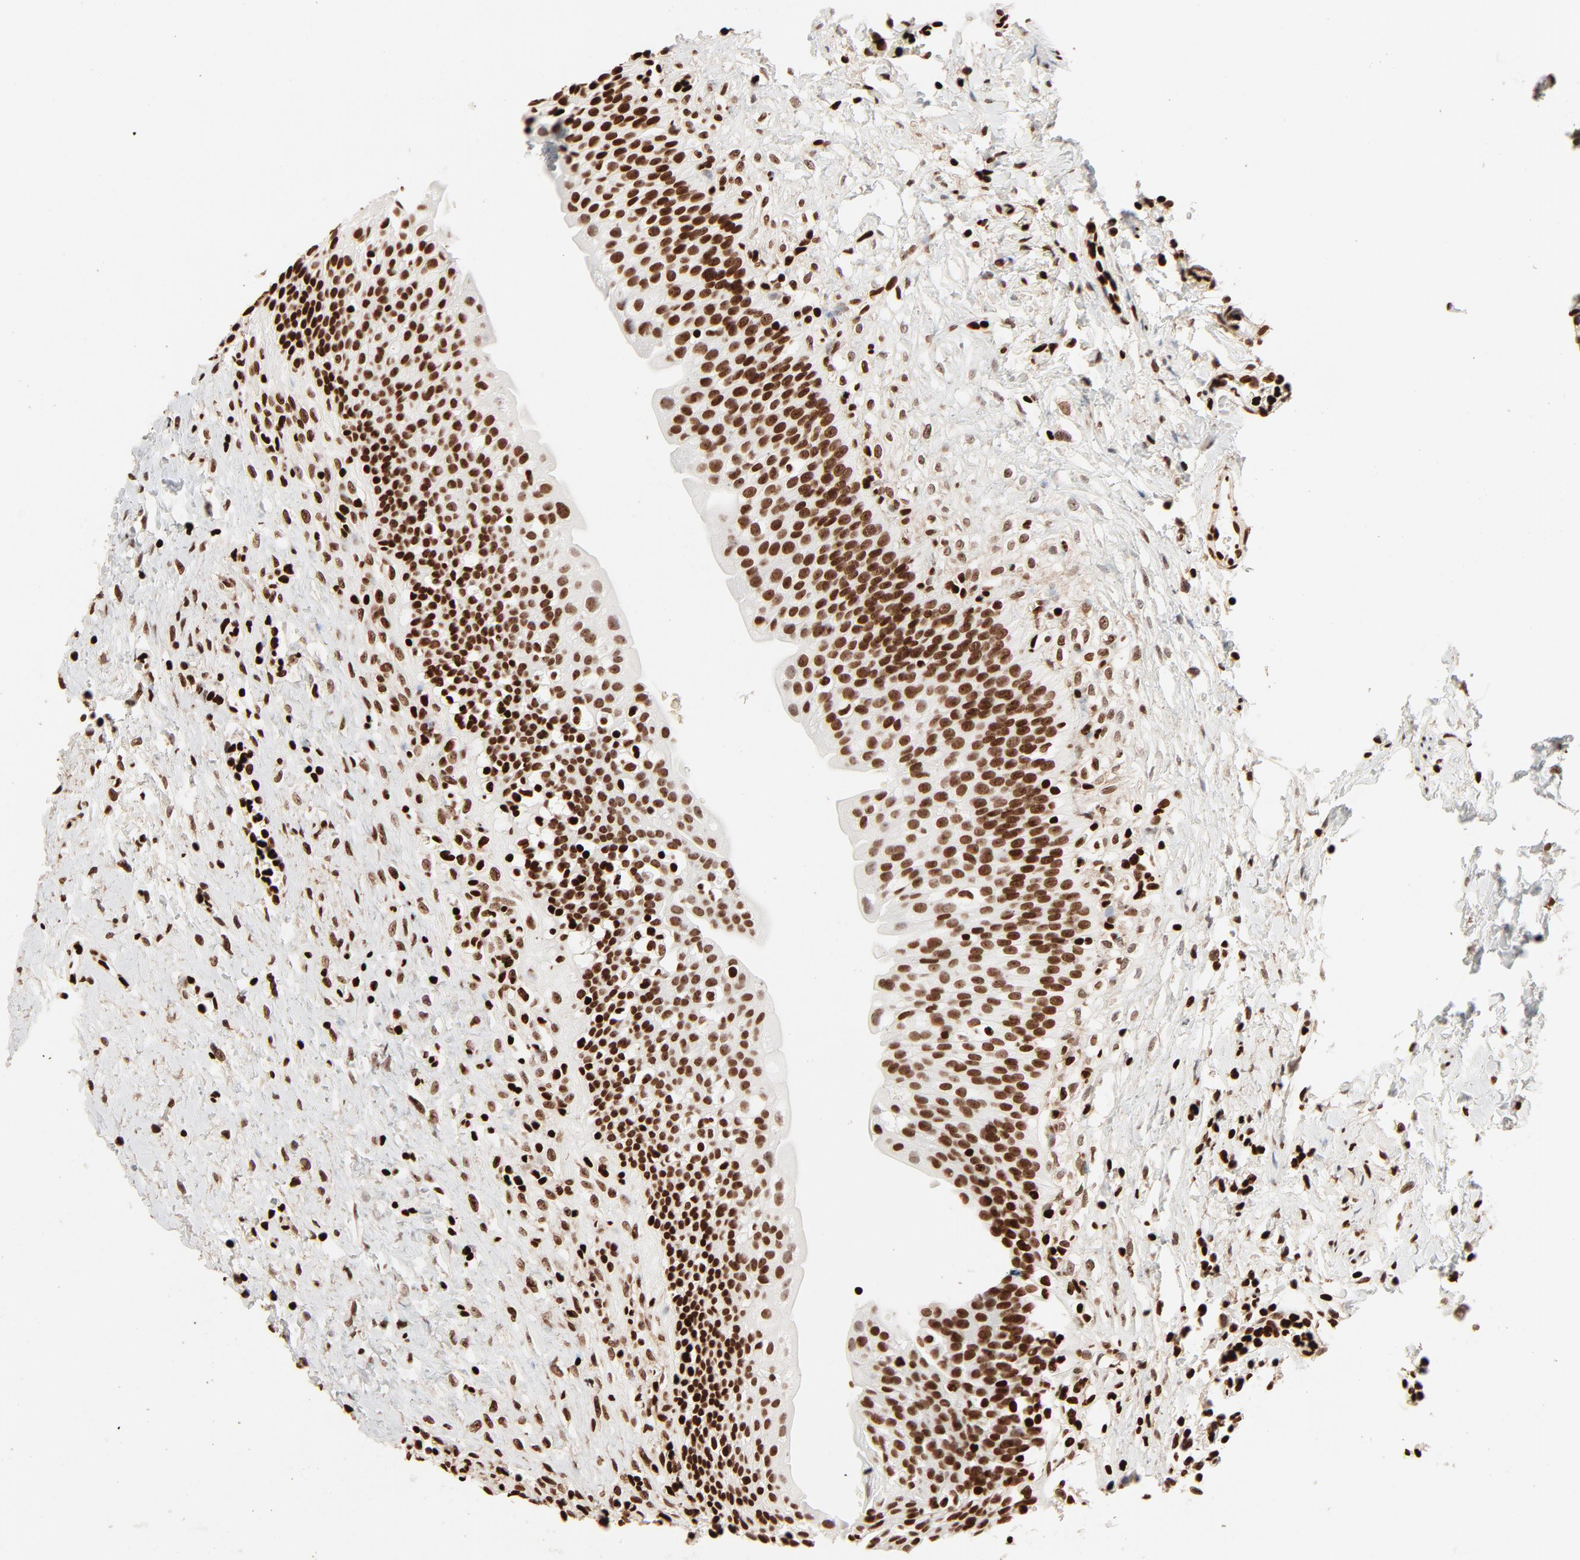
{"staining": {"intensity": "strong", "quantity": ">75%", "location": "nuclear"}, "tissue": "urinary bladder", "cell_type": "Urothelial cells", "image_type": "normal", "snomed": [{"axis": "morphology", "description": "Normal tissue, NOS"}, {"axis": "topography", "description": "Urinary bladder"}], "caption": "About >75% of urothelial cells in unremarkable human urinary bladder reveal strong nuclear protein positivity as visualized by brown immunohistochemical staining.", "gene": "HMGB1", "patient": {"sex": "female", "age": 80}}